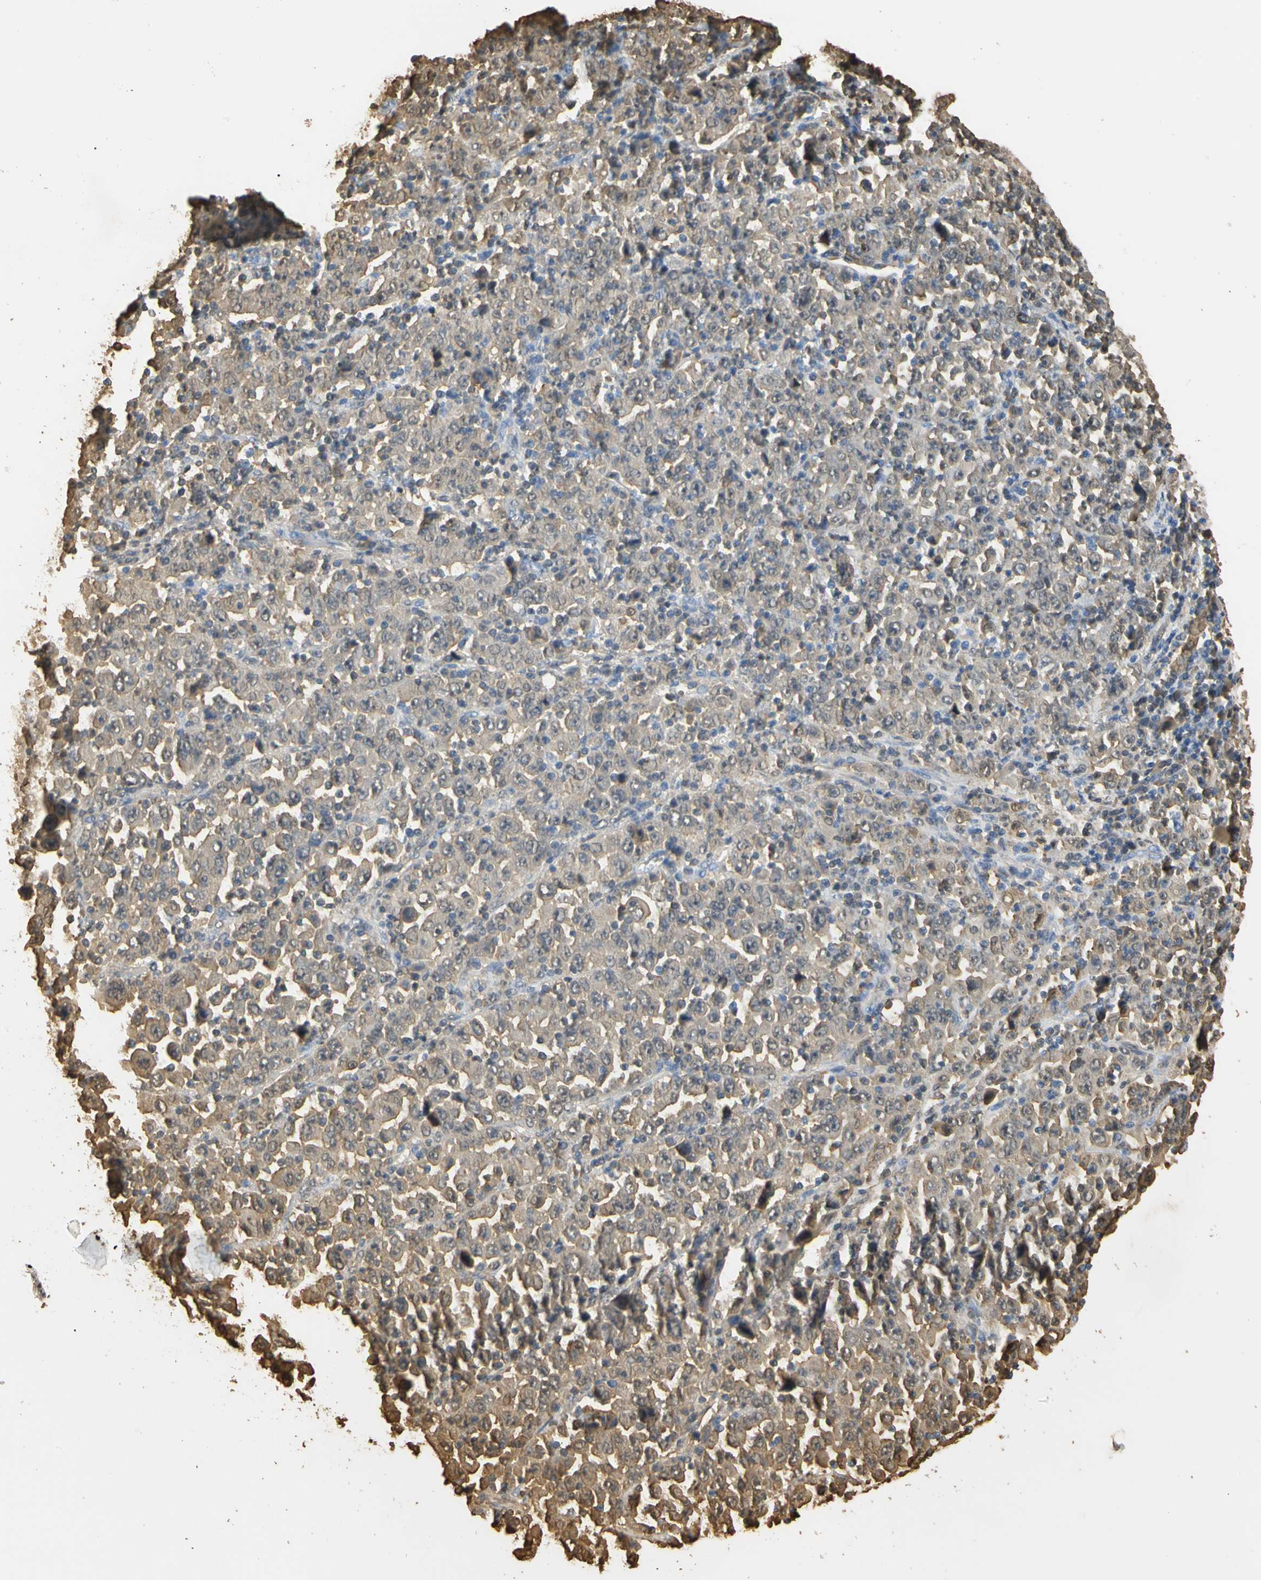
{"staining": {"intensity": "weak", "quantity": ">75%", "location": "cytoplasmic/membranous"}, "tissue": "stomach cancer", "cell_type": "Tumor cells", "image_type": "cancer", "snomed": [{"axis": "morphology", "description": "Normal tissue, NOS"}, {"axis": "morphology", "description": "Adenocarcinoma, NOS"}, {"axis": "topography", "description": "Stomach, upper"}, {"axis": "topography", "description": "Stomach"}], "caption": "Stomach cancer (adenocarcinoma) stained with DAB (3,3'-diaminobenzidine) immunohistochemistry shows low levels of weak cytoplasmic/membranous positivity in about >75% of tumor cells. The protein is shown in brown color, while the nuclei are stained blue.", "gene": "S100A6", "patient": {"sex": "male", "age": 59}}